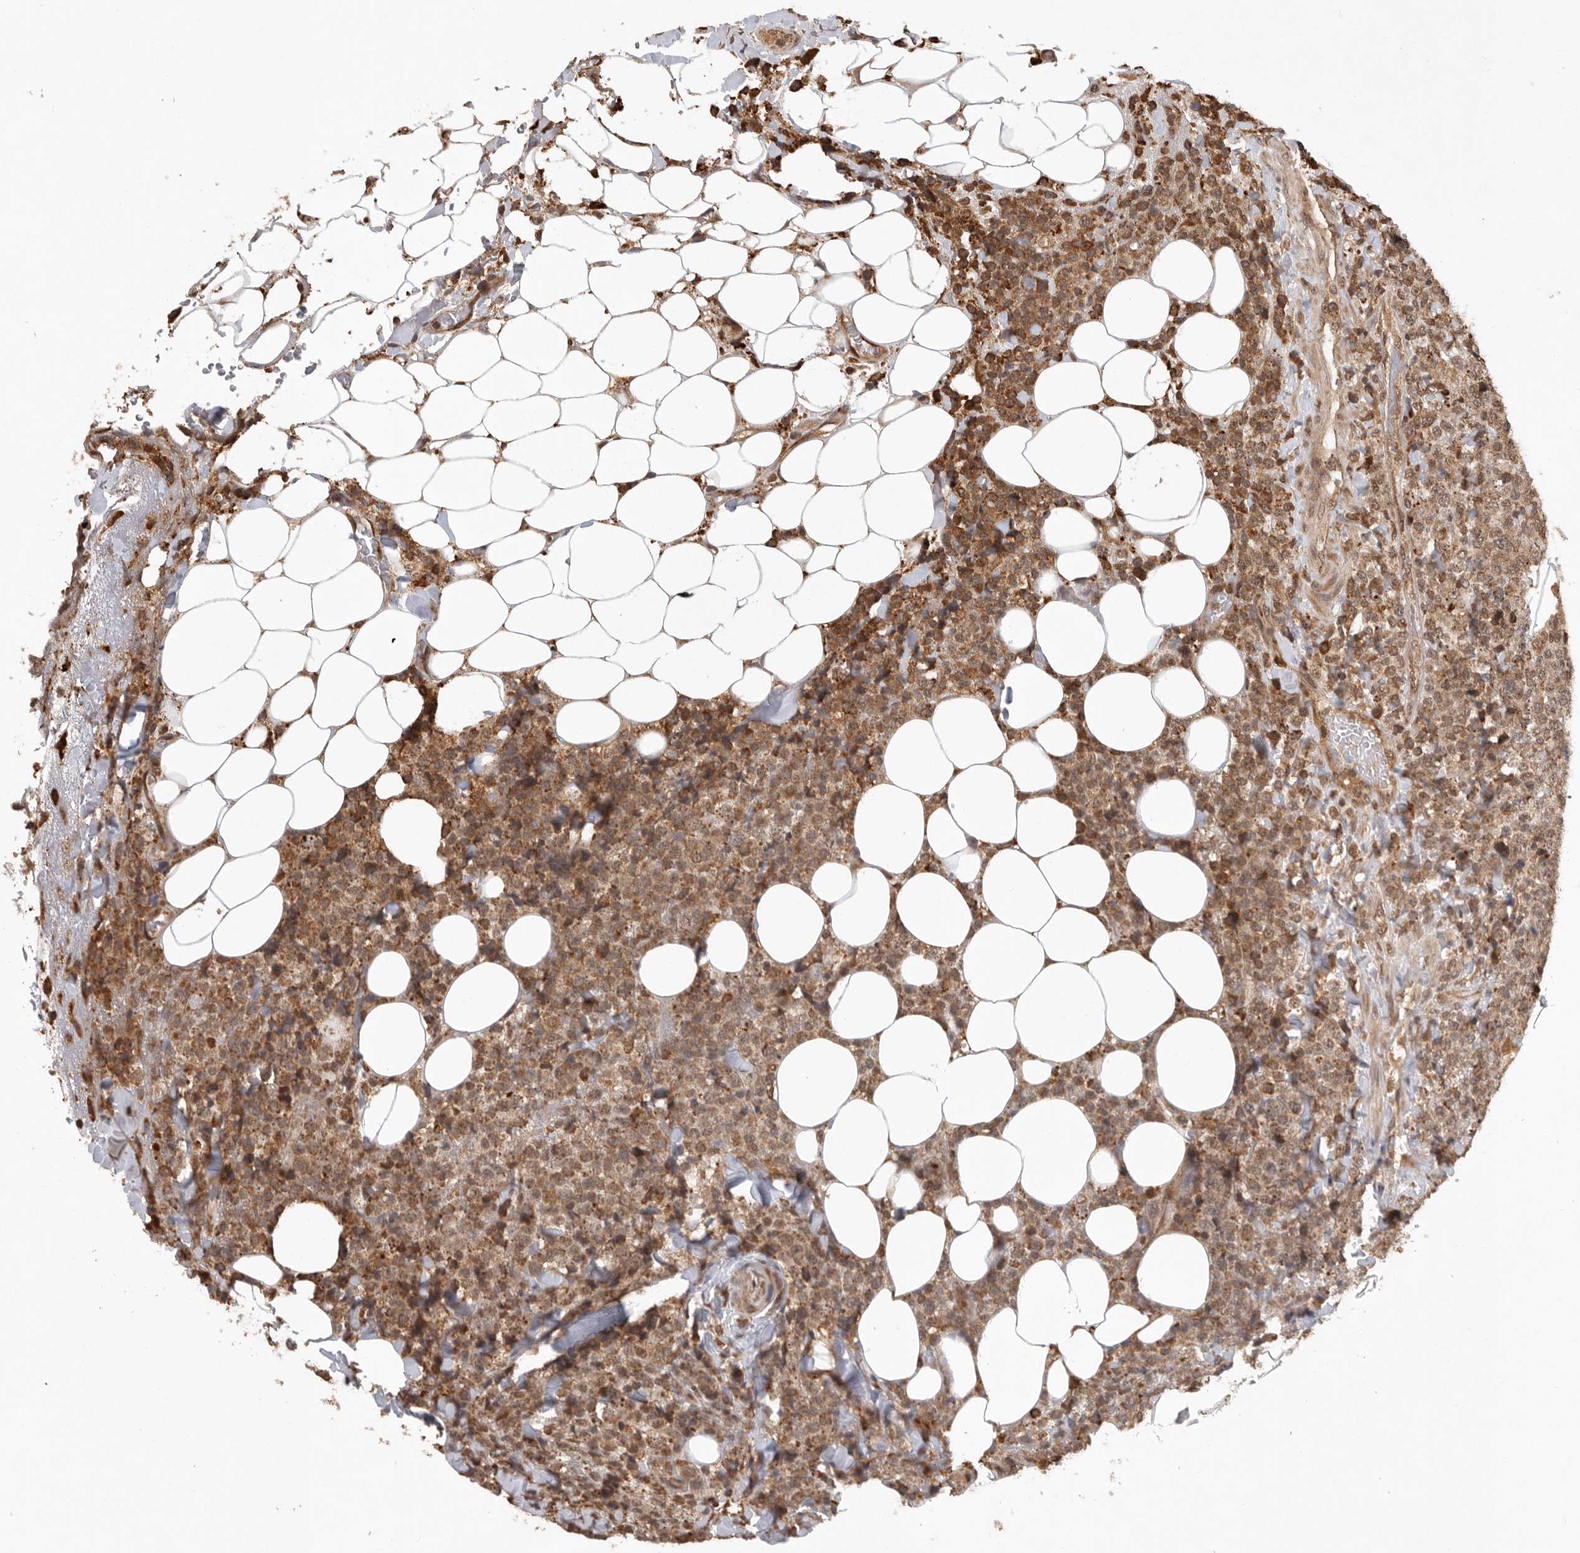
{"staining": {"intensity": "moderate", "quantity": ">75%", "location": "cytoplasmic/membranous,nuclear"}, "tissue": "lymphoma", "cell_type": "Tumor cells", "image_type": "cancer", "snomed": [{"axis": "morphology", "description": "Malignant lymphoma, non-Hodgkin's type, High grade"}, {"axis": "topography", "description": "Lymph node"}], "caption": "Human lymphoma stained for a protein (brown) exhibits moderate cytoplasmic/membranous and nuclear positive staining in about >75% of tumor cells.", "gene": "ZNF83", "patient": {"sex": "male", "age": 13}}